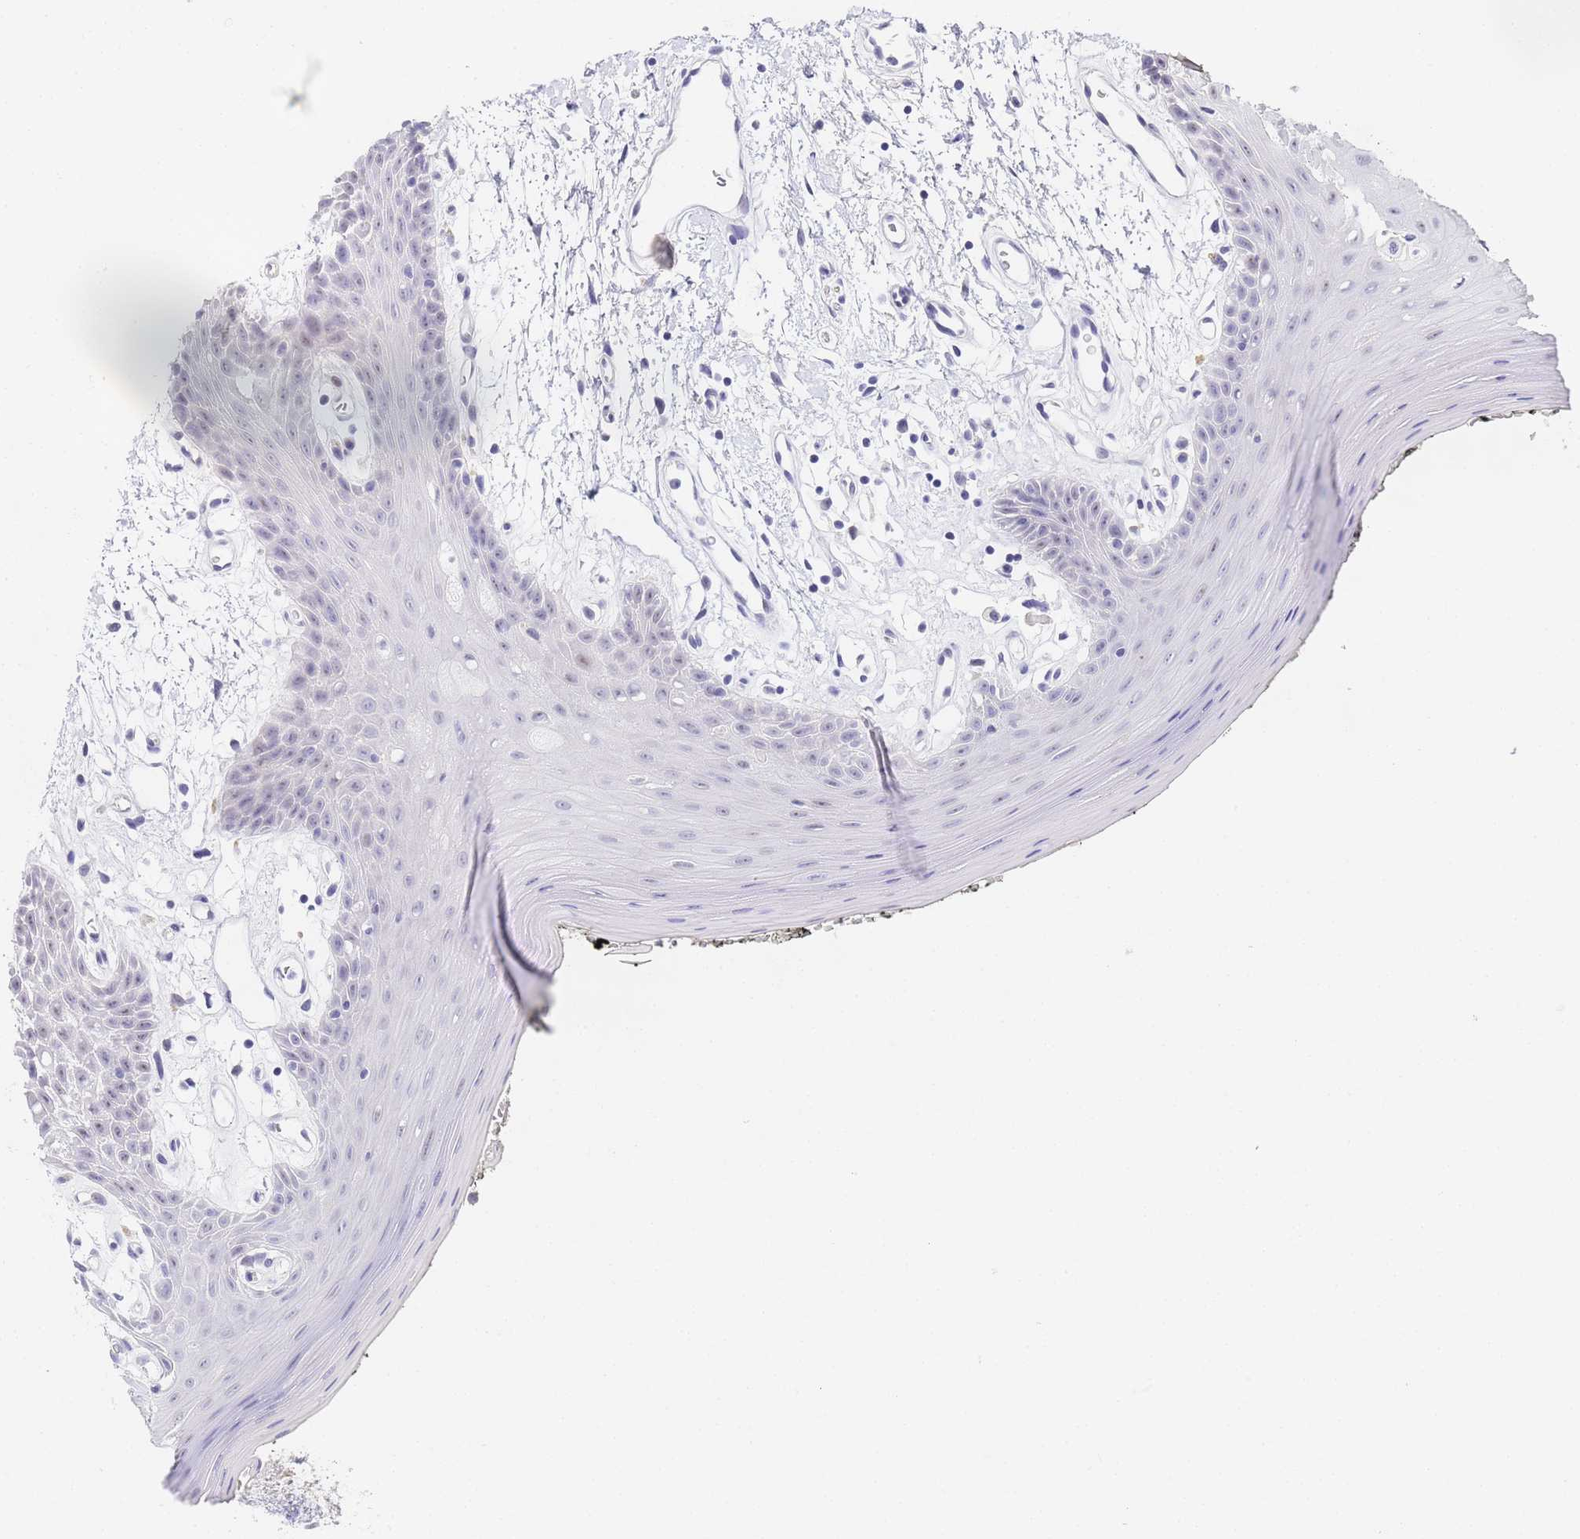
{"staining": {"intensity": "negative", "quantity": "none", "location": "none"}, "tissue": "oral mucosa", "cell_type": "Squamous epithelial cells", "image_type": "normal", "snomed": [{"axis": "morphology", "description": "Normal tissue, NOS"}, {"axis": "topography", "description": "Oral tissue"}, {"axis": "topography", "description": "Tounge, NOS"}], "caption": "IHC of normal oral mucosa reveals no positivity in squamous epithelial cells.", "gene": "LSM3", "patient": {"sex": "female", "age": 59}}